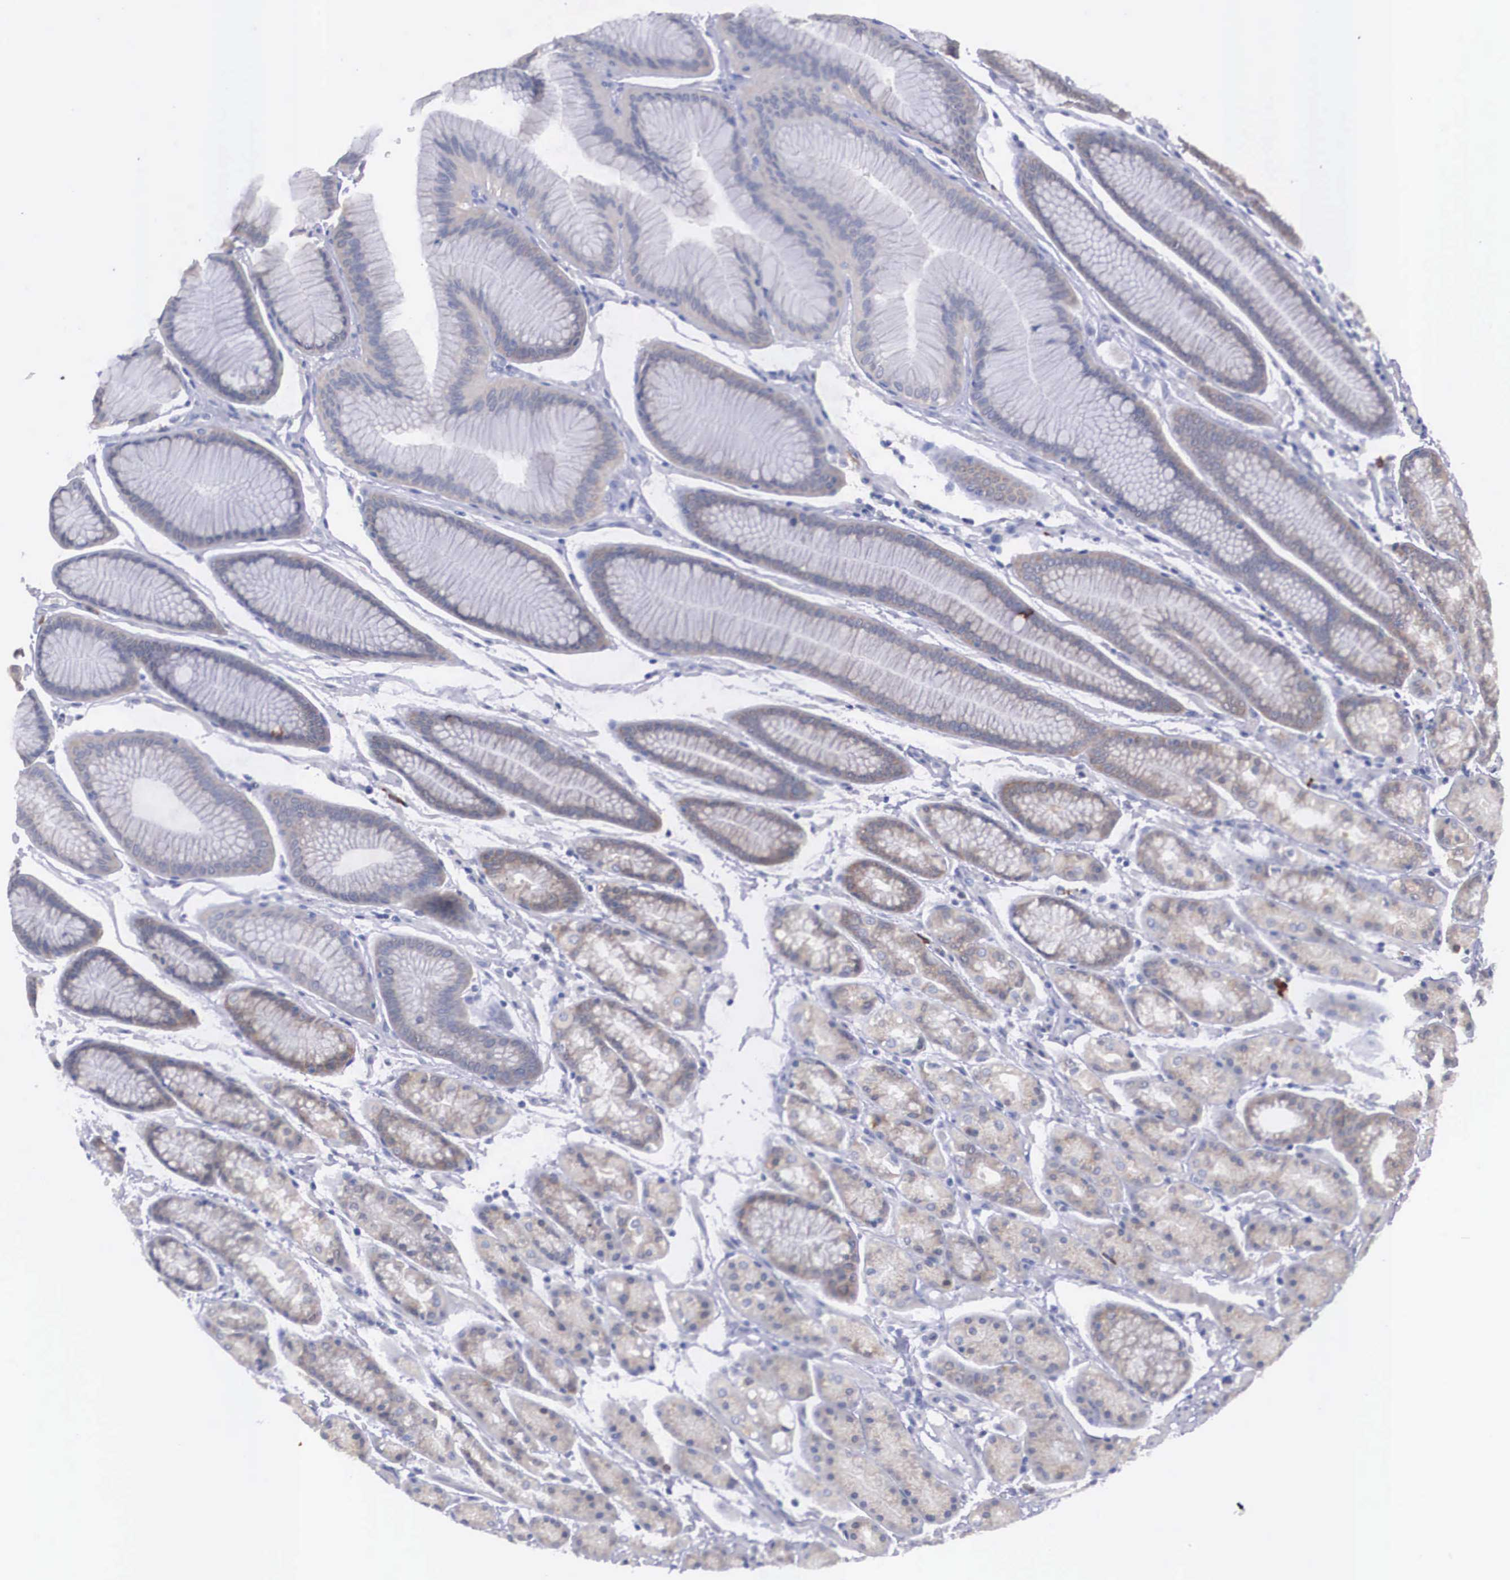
{"staining": {"intensity": "negative", "quantity": "none", "location": "none"}, "tissue": "stomach", "cell_type": "Glandular cells", "image_type": "normal", "snomed": [{"axis": "morphology", "description": "Normal tissue, NOS"}, {"axis": "topography", "description": "Stomach, upper"}], "caption": "The histopathology image shows no staining of glandular cells in normal stomach.", "gene": "REPS2", "patient": {"sex": "male", "age": 72}}